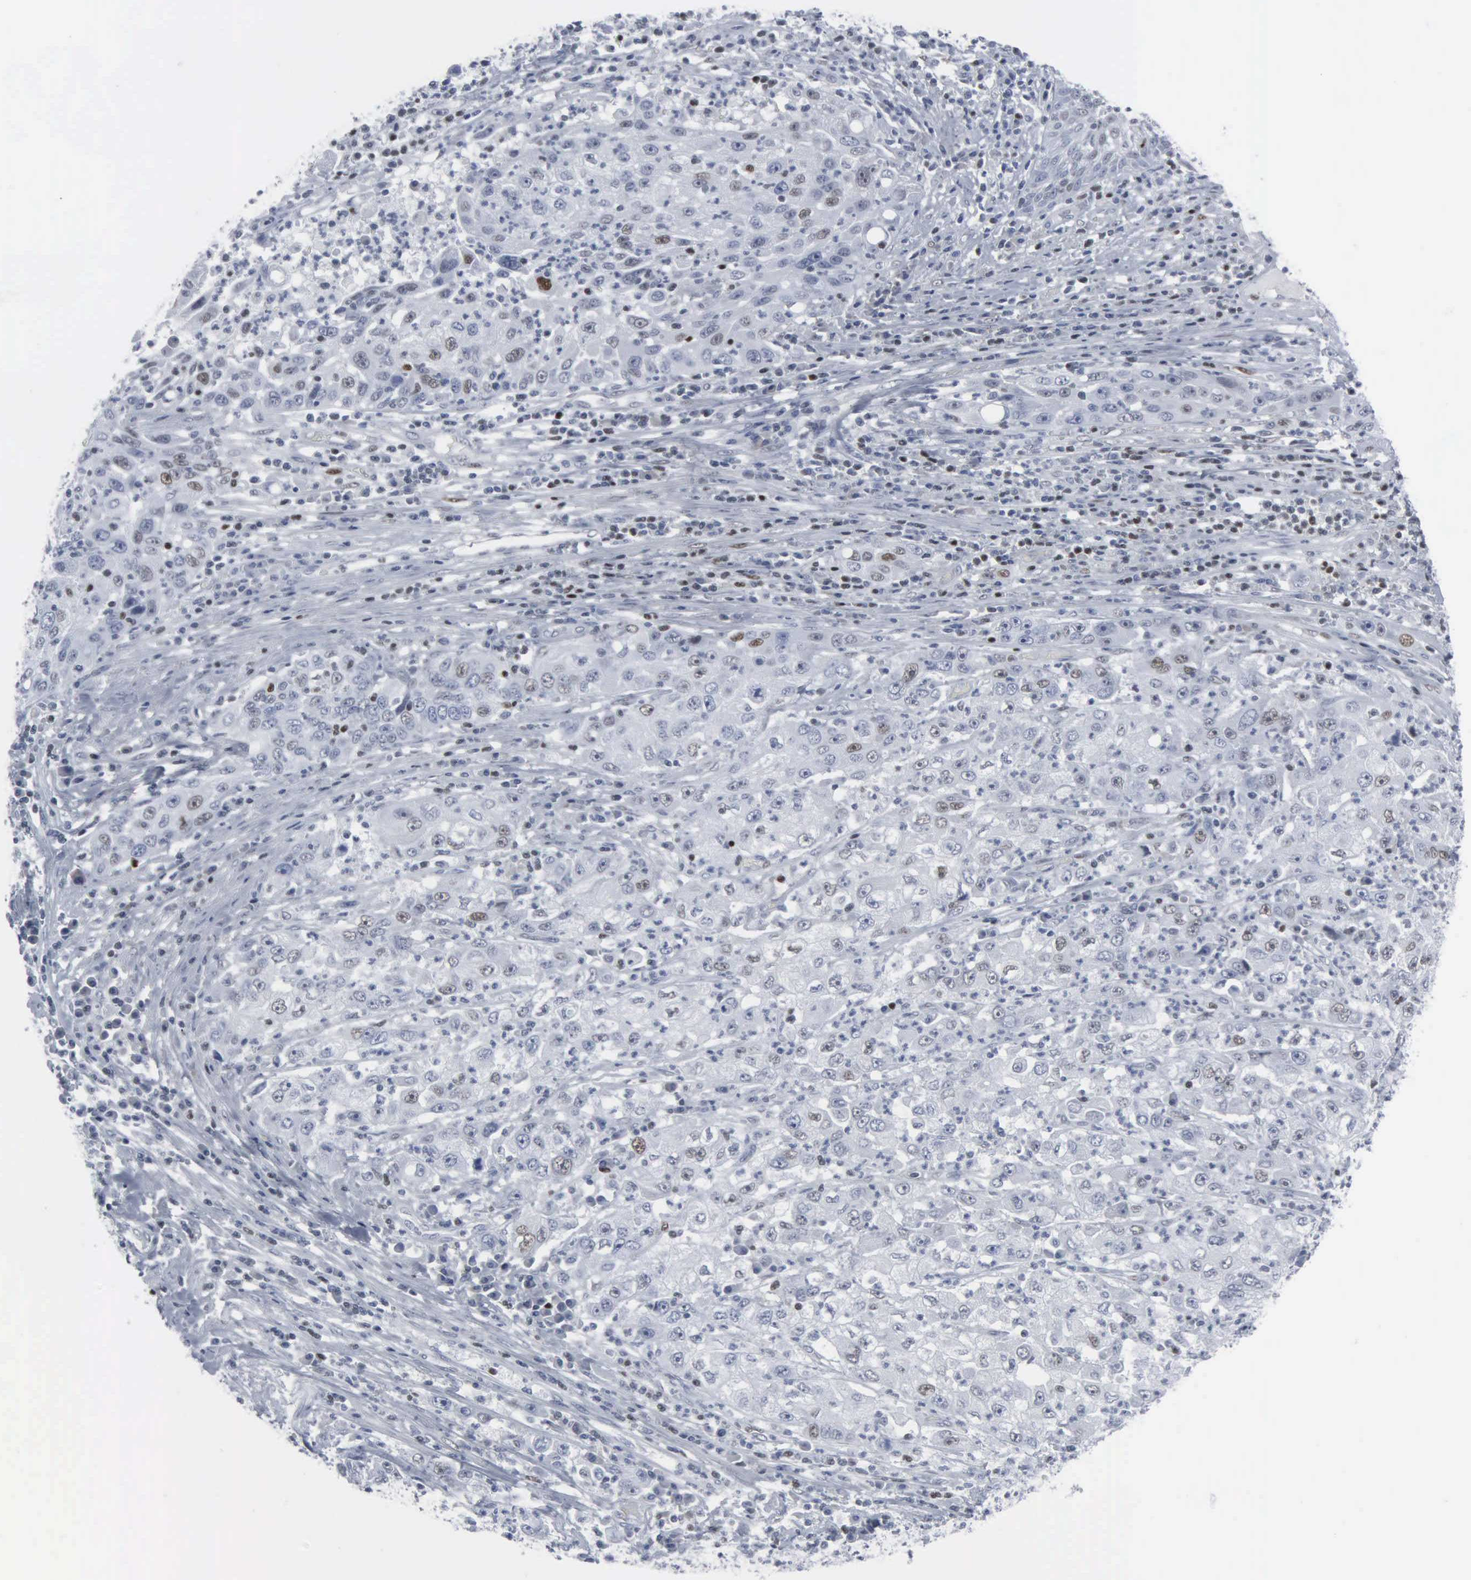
{"staining": {"intensity": "weak", "quantity": "<25%", "location": "nuclear"}, "tissue": "cervical cancer", "cell_type": "Tumor cells", "image_type": "cancer", "snomed": [{"axis": "morphology", "description": "Squamous cell carcinoma, NOS"}, {"axis": "topography", "description": "Cervix"}], "caption": "The histopathology image demonstrates no staining of tumor cells in cervical cancer.", "gene": "CCND3", "patient": {"sex": "female", "age": 36}}